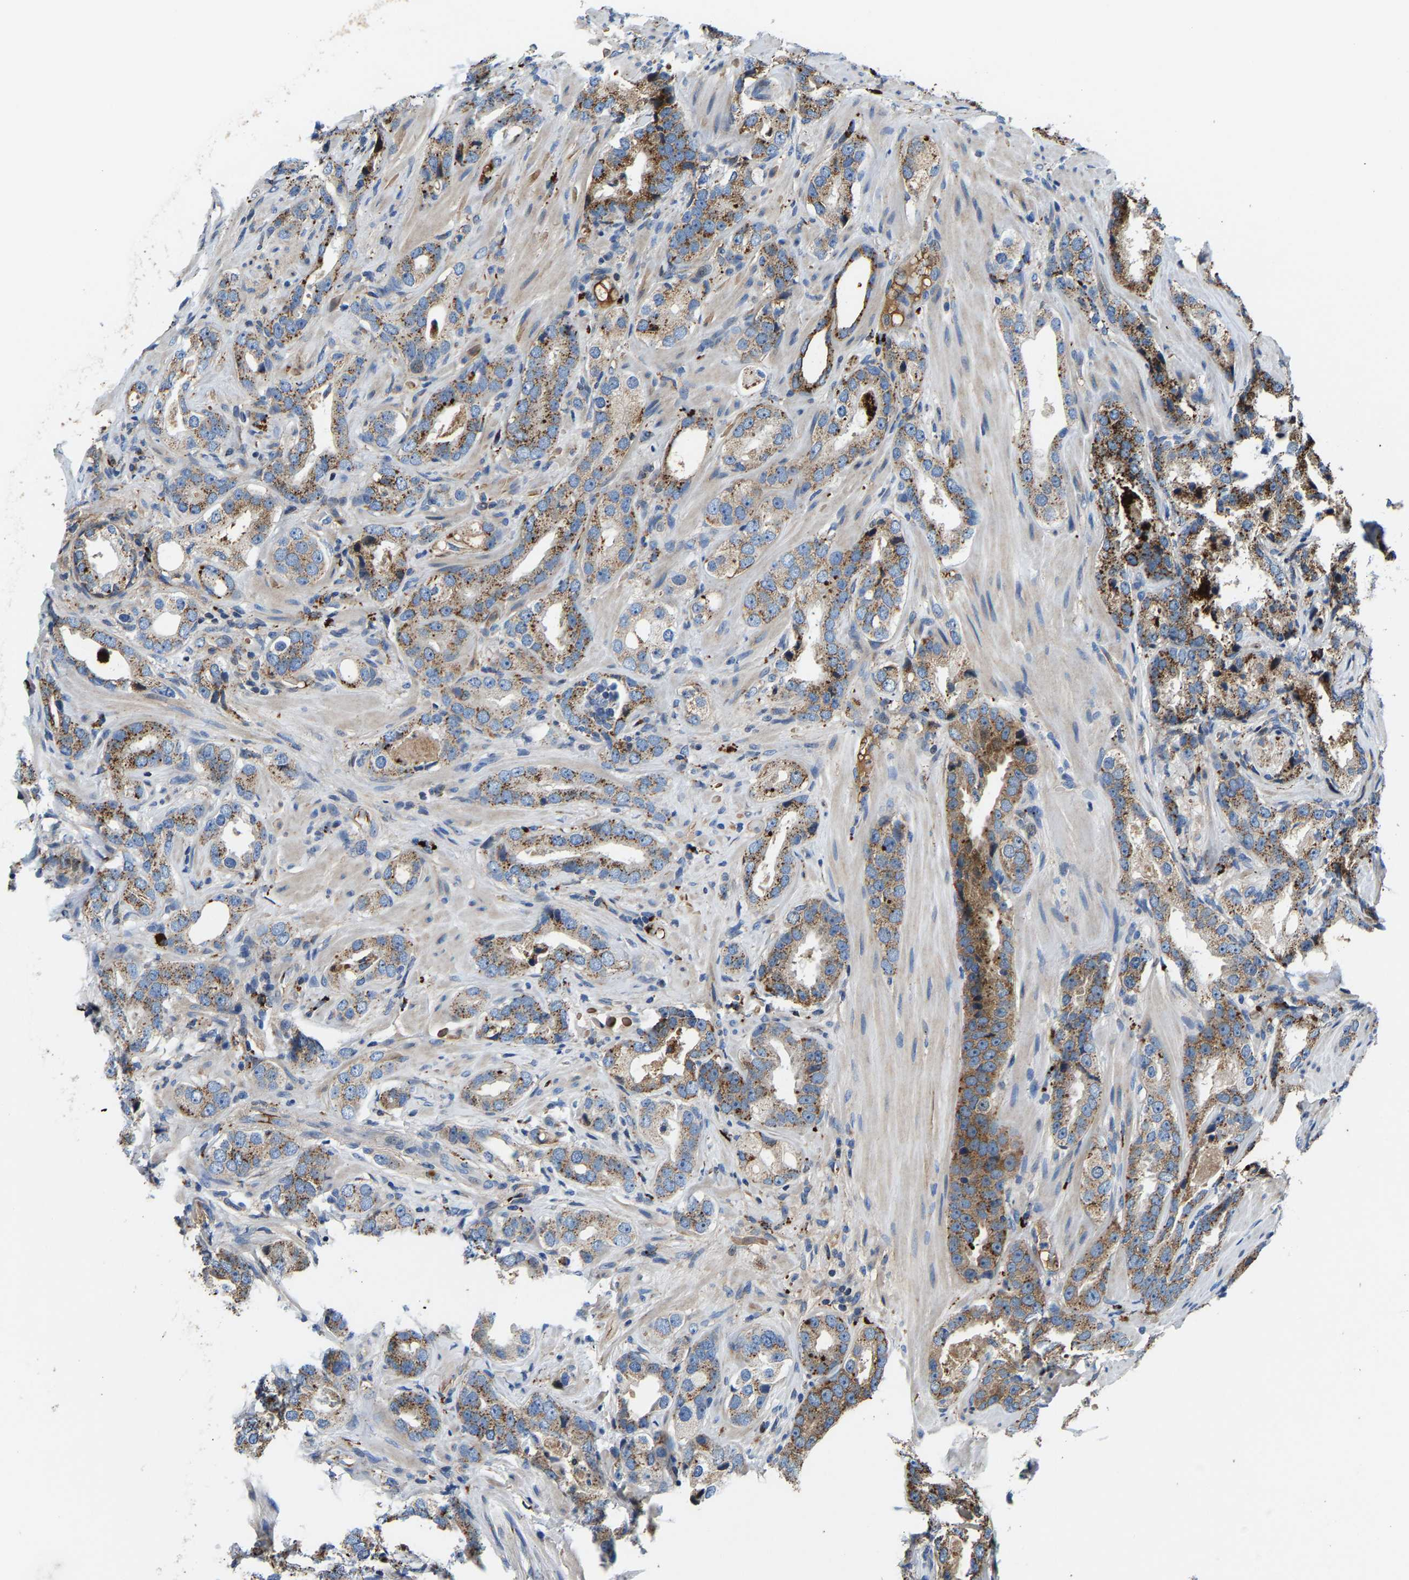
{"staining": {"intensity": "moderate", "quantity": ">75%", "location": "cytoplasmic/membranous"}, "tissue": "prostate cancer", "cell_type": "Tumor cells", "image_type": "cancer", "snomed": [{"axis": "morphology", "description": "Adenocarcinoma, High grade"}, {"axis": "topography", "description": "Prostate"}], "caption": "Immunohistochemistry (IHC) of human prostate high-grade adenocarcinoma reveals medium levels of moderate cytoplasmic/membranous staining in approximately >75% of tumor cells.", "gene": "DPP7", "patient": {"sex": "male", "age": 63}}